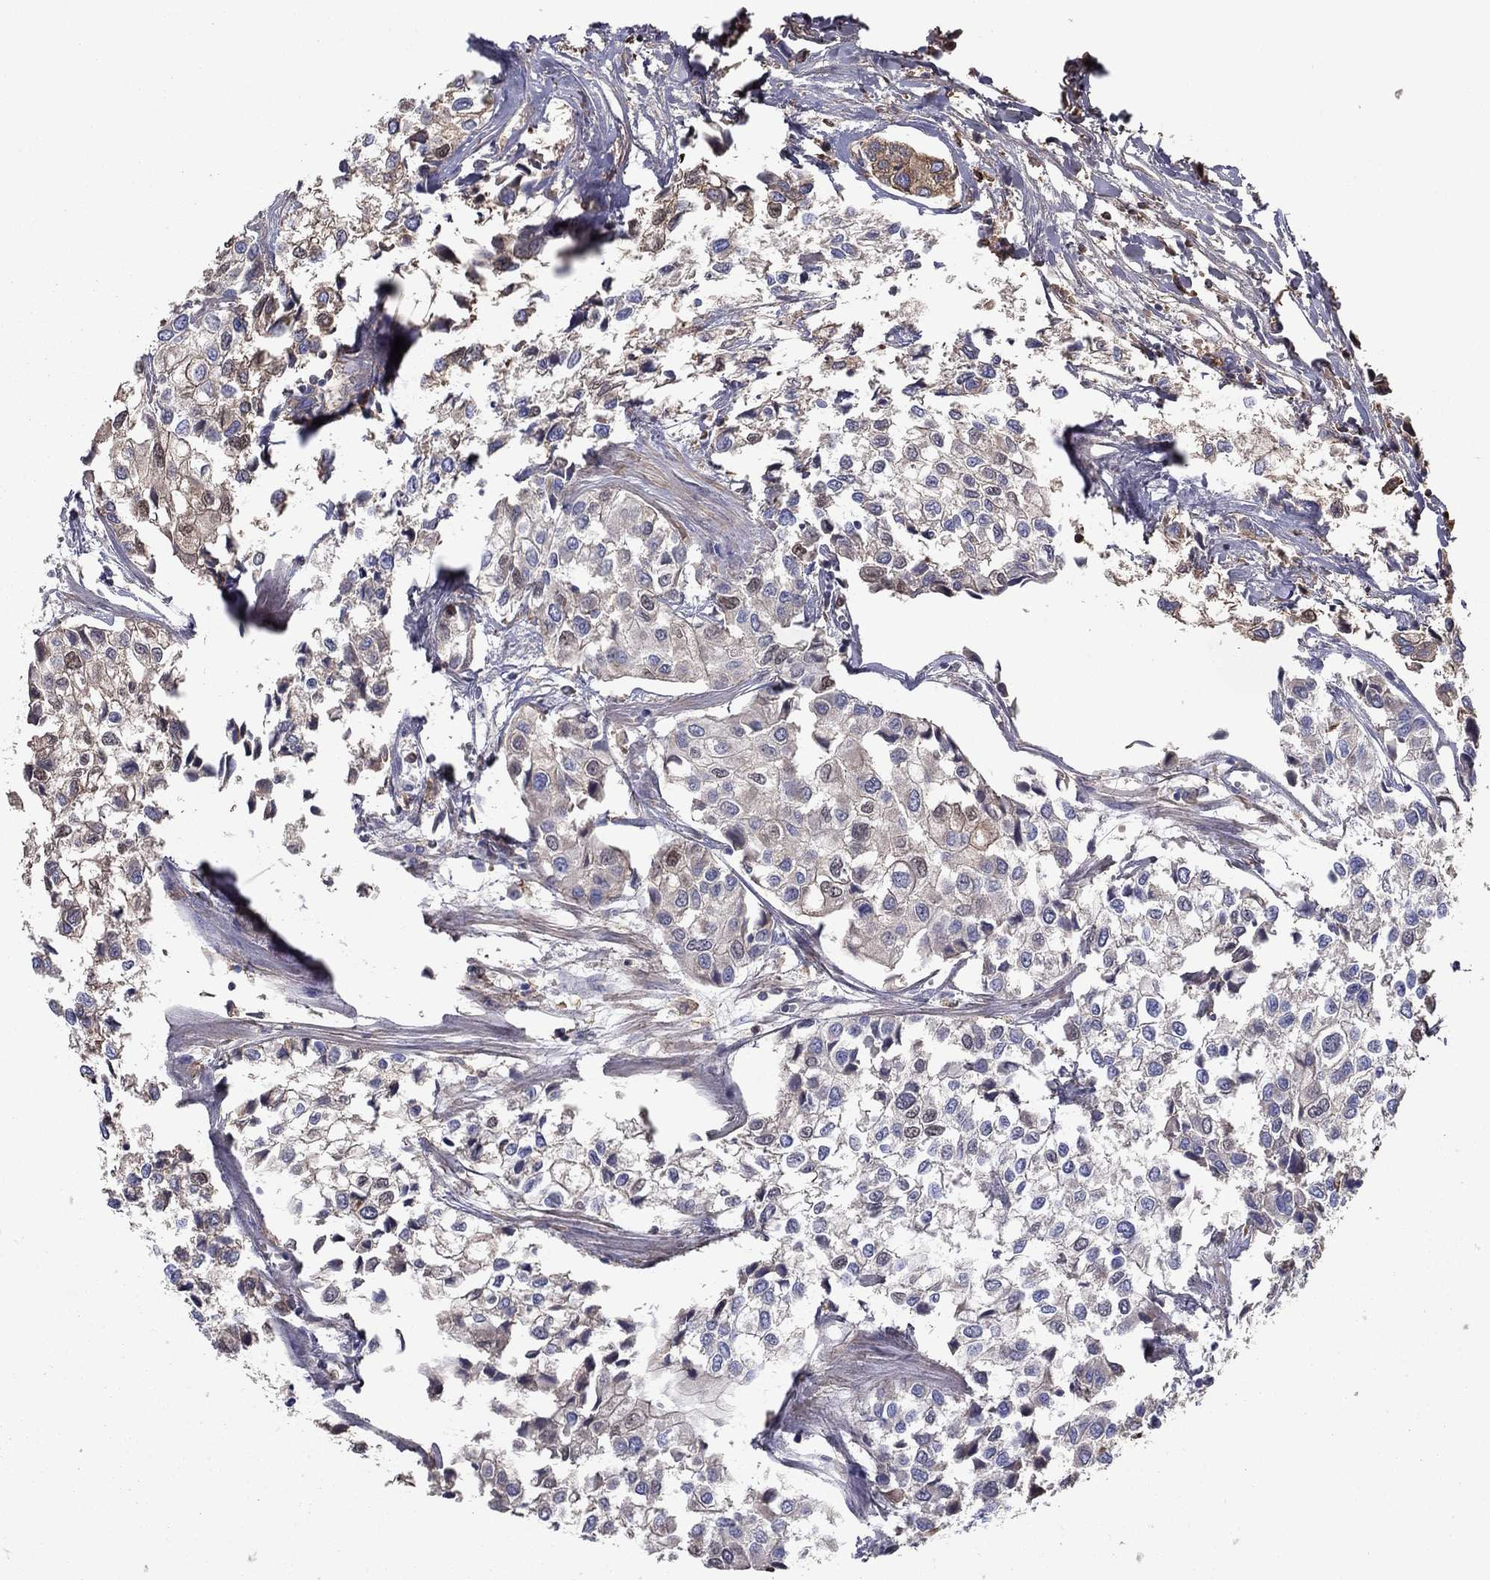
{"staining": {"intensity": "weak", "quantity": "<25%", "location": "cytoplasmic/membranous,nuclear"}, "tissue": "urothelial cancer", "cell_type": "Tumor cells", "image_type": "cancer", "snomed": [{"axis": "morphology", "description": "Urothelial carcinoma, High grade"}, {"axis": "topography", "description": "Urinary bladder"}], "caption": "Immunohistochemistry (IHC) of human high-grade urothelial carcinoma displays no expression in tumor cells. (DAB (3,3'-diaminobenzidine) immunohistochemistry visualized using brightfield microscopy, high magnification).", "gene": "HPX", "patient": {"sex": "male", "age": 73}}